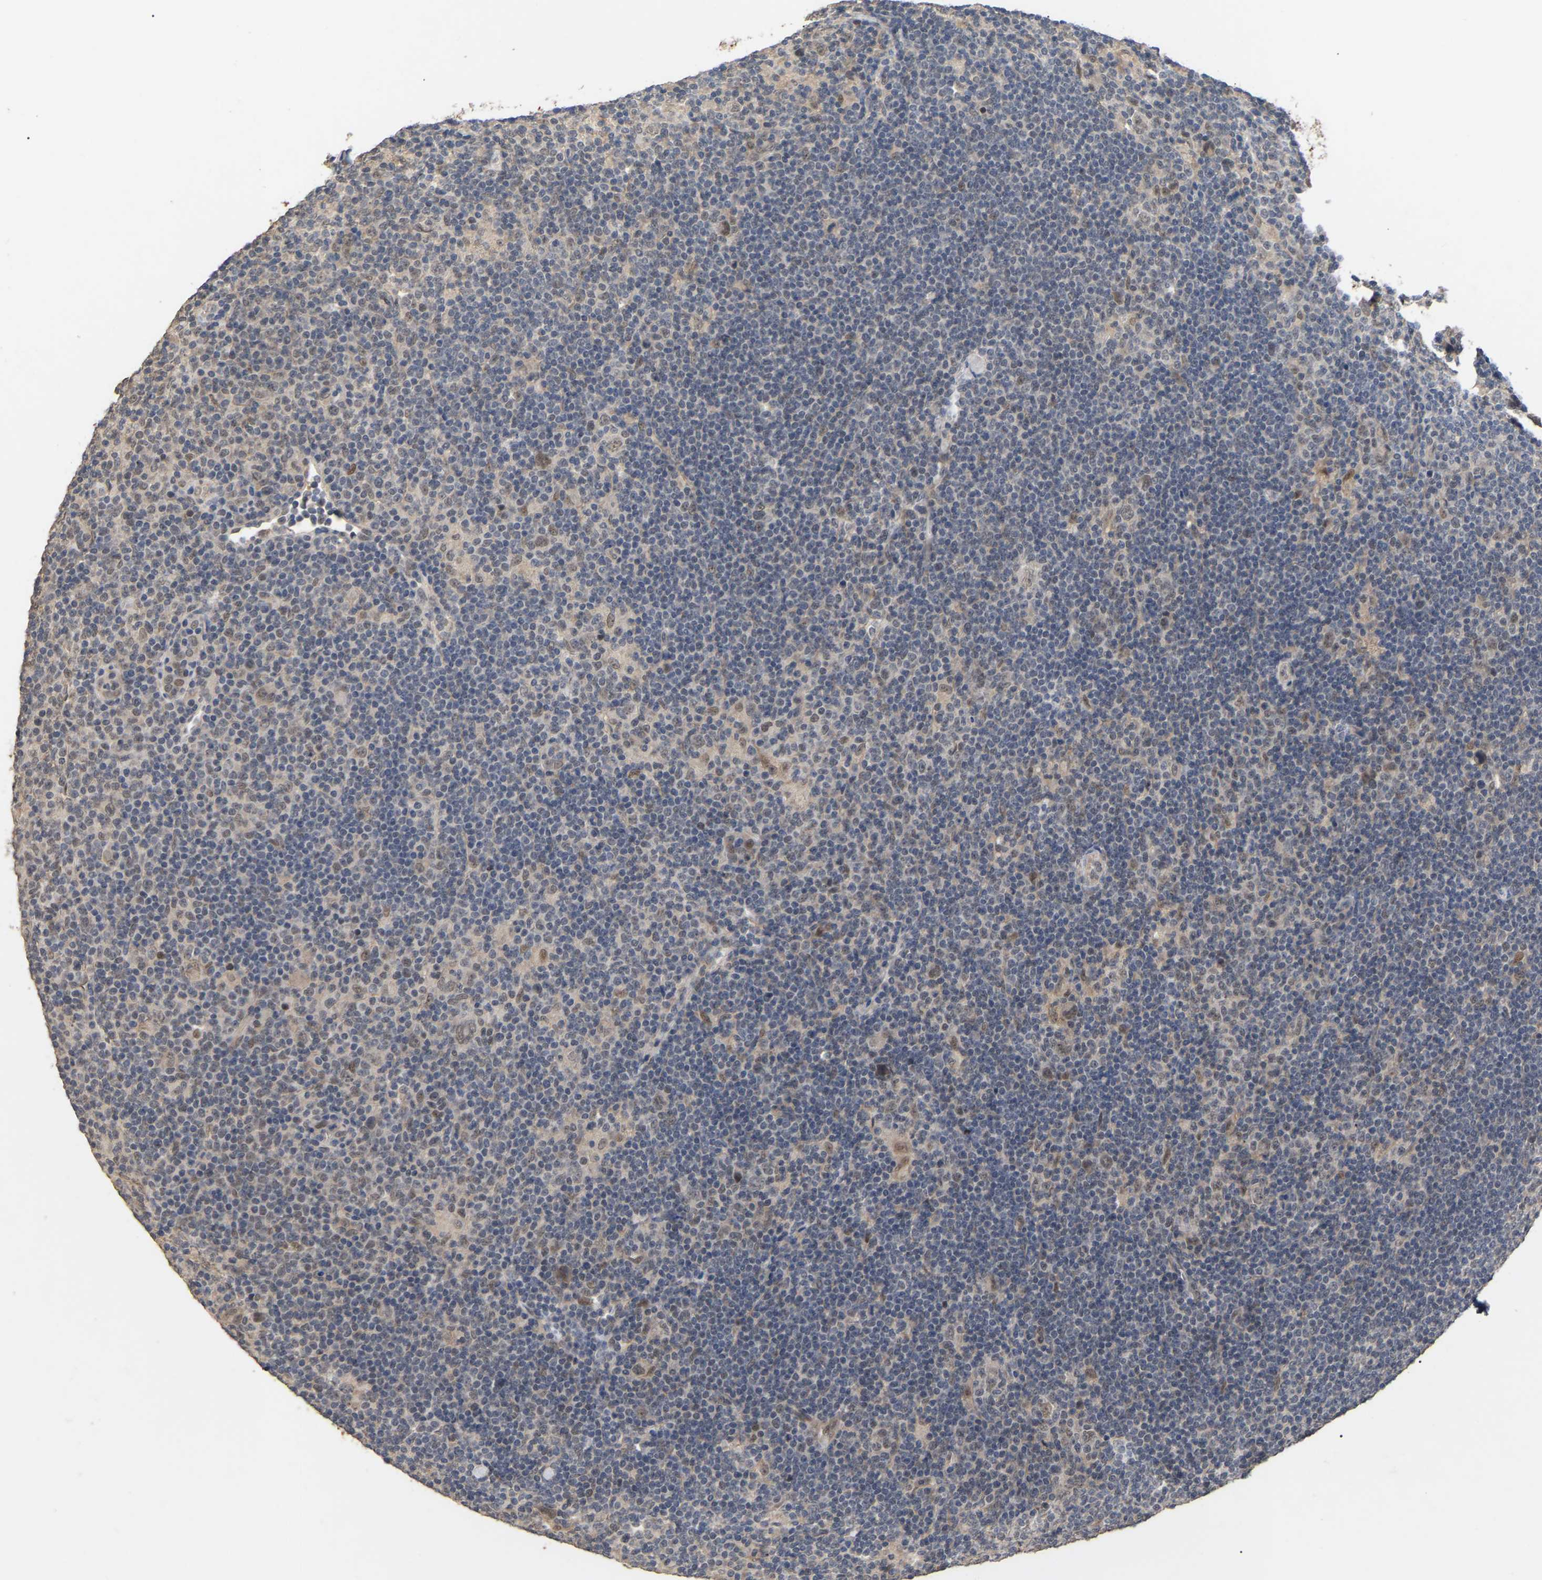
{"staining": {"intensity": "moderate", "quantity": ">75%", "location": "nuclear"}, "tissue": "lymphoma", "cell_type": "Tumor cells", "image_type": "cancer", "snomed": [{"axis": "morphology", "description": "Hodgkin's disease, NOS"}, {"axis": "topography", "description": "Lymph node"}], "caption": "Moderate nuclear positivity for a protein is identified in about >75% of tumor cells of Hodgkin's disease using immunohistochemistry.", "gene": "JAZF1", "patient": {"sex": "female", "age": 57}}